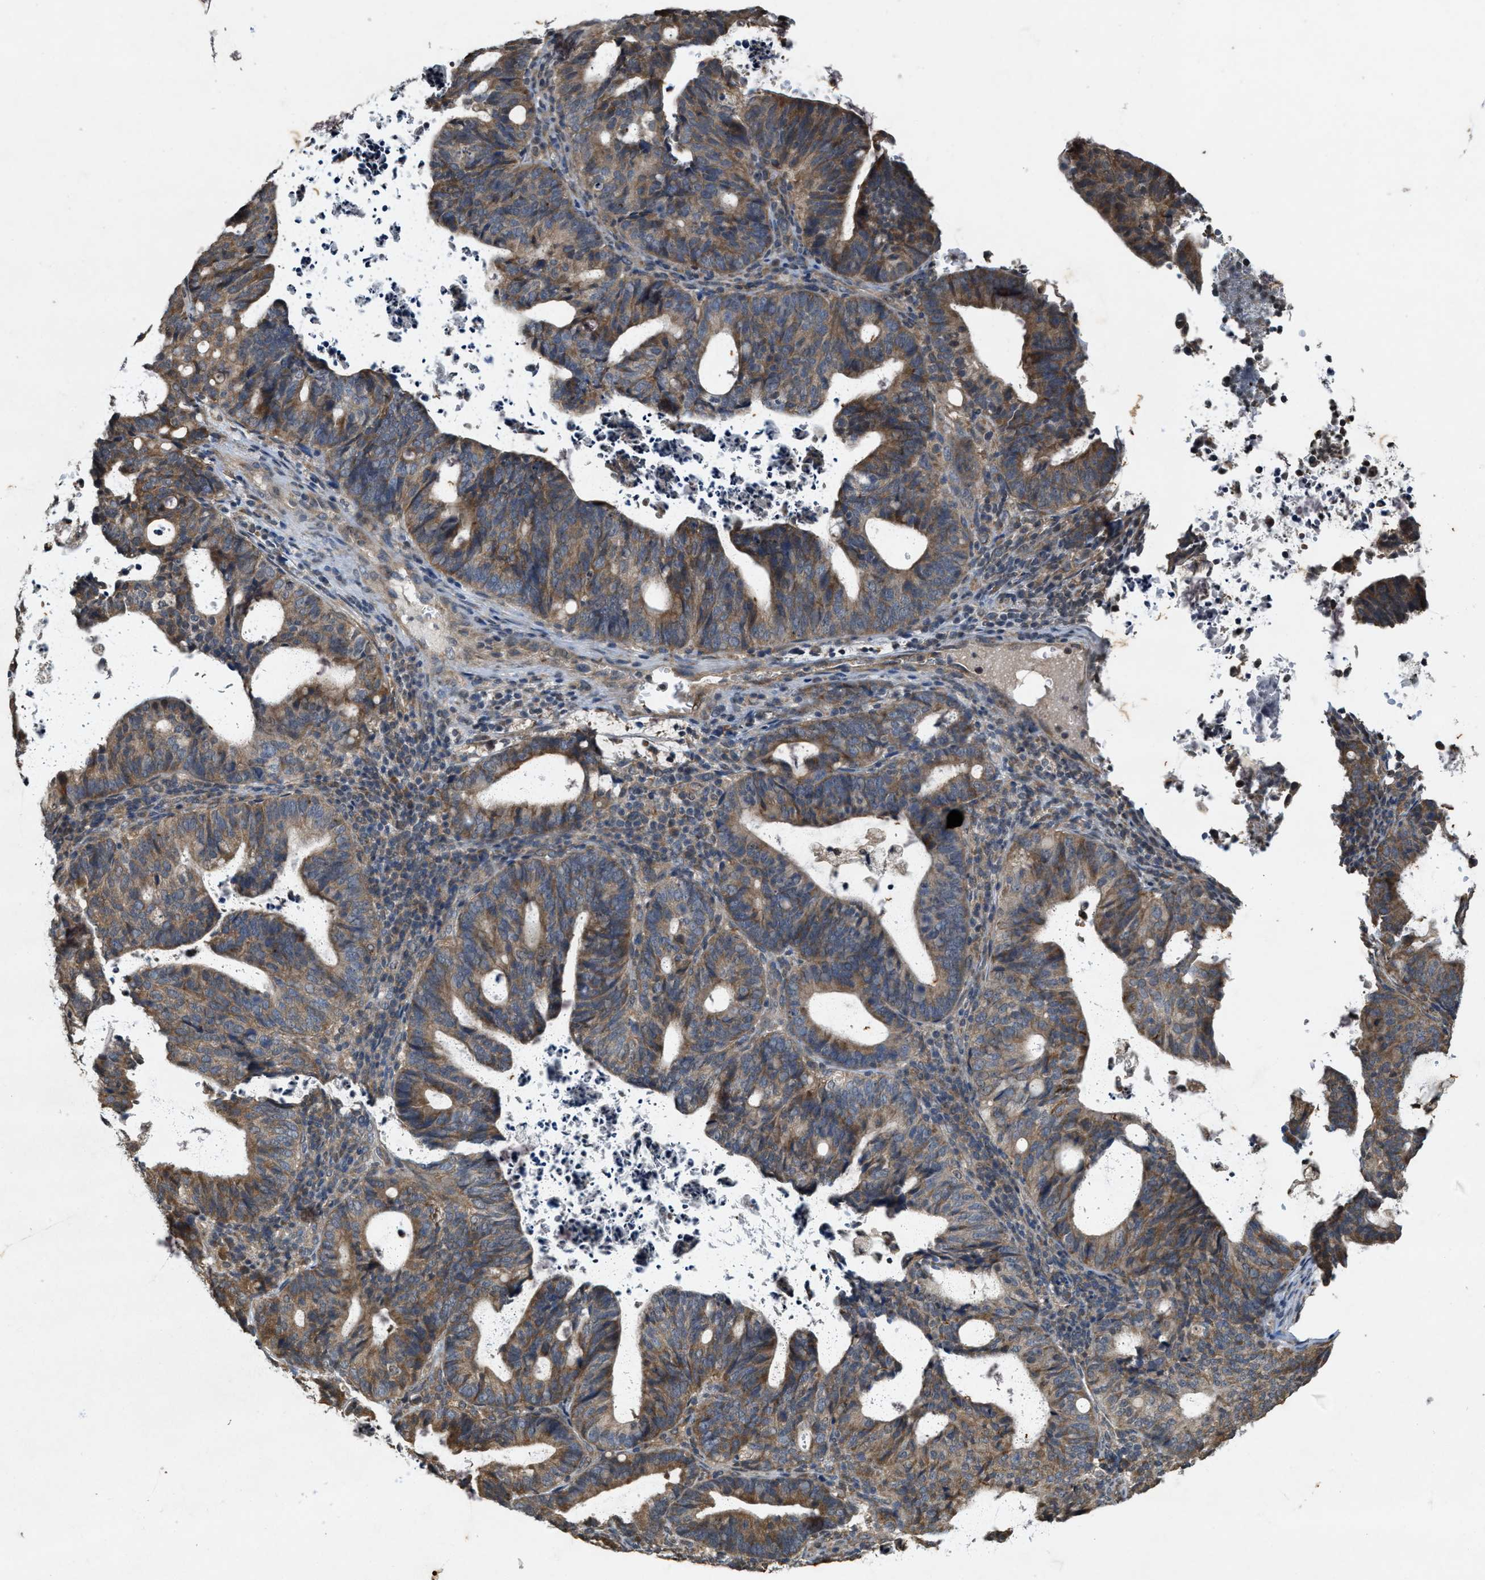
{"staining": {"intensity": "moderate", "quantity": ">75%", "location": "cytoplasmic/membranous"}, "tissue": "endometrial cancer", "cell_type": "Tumor cells", "image_type": "cancer", "snomed": [{"axis": "morphology", "description": "Adenocarcinoma, NOS"}, {"axis": "topography", "description": "Uterus"}], "caption": "Immunohistochemical staining of endometrial adenocarcinoma reveals moderate cytoplasmic/membranous protein staining in about >75% of tumor cells.", "gene": "KIF21A", "patient": {"sex": "female", "age": 83}}